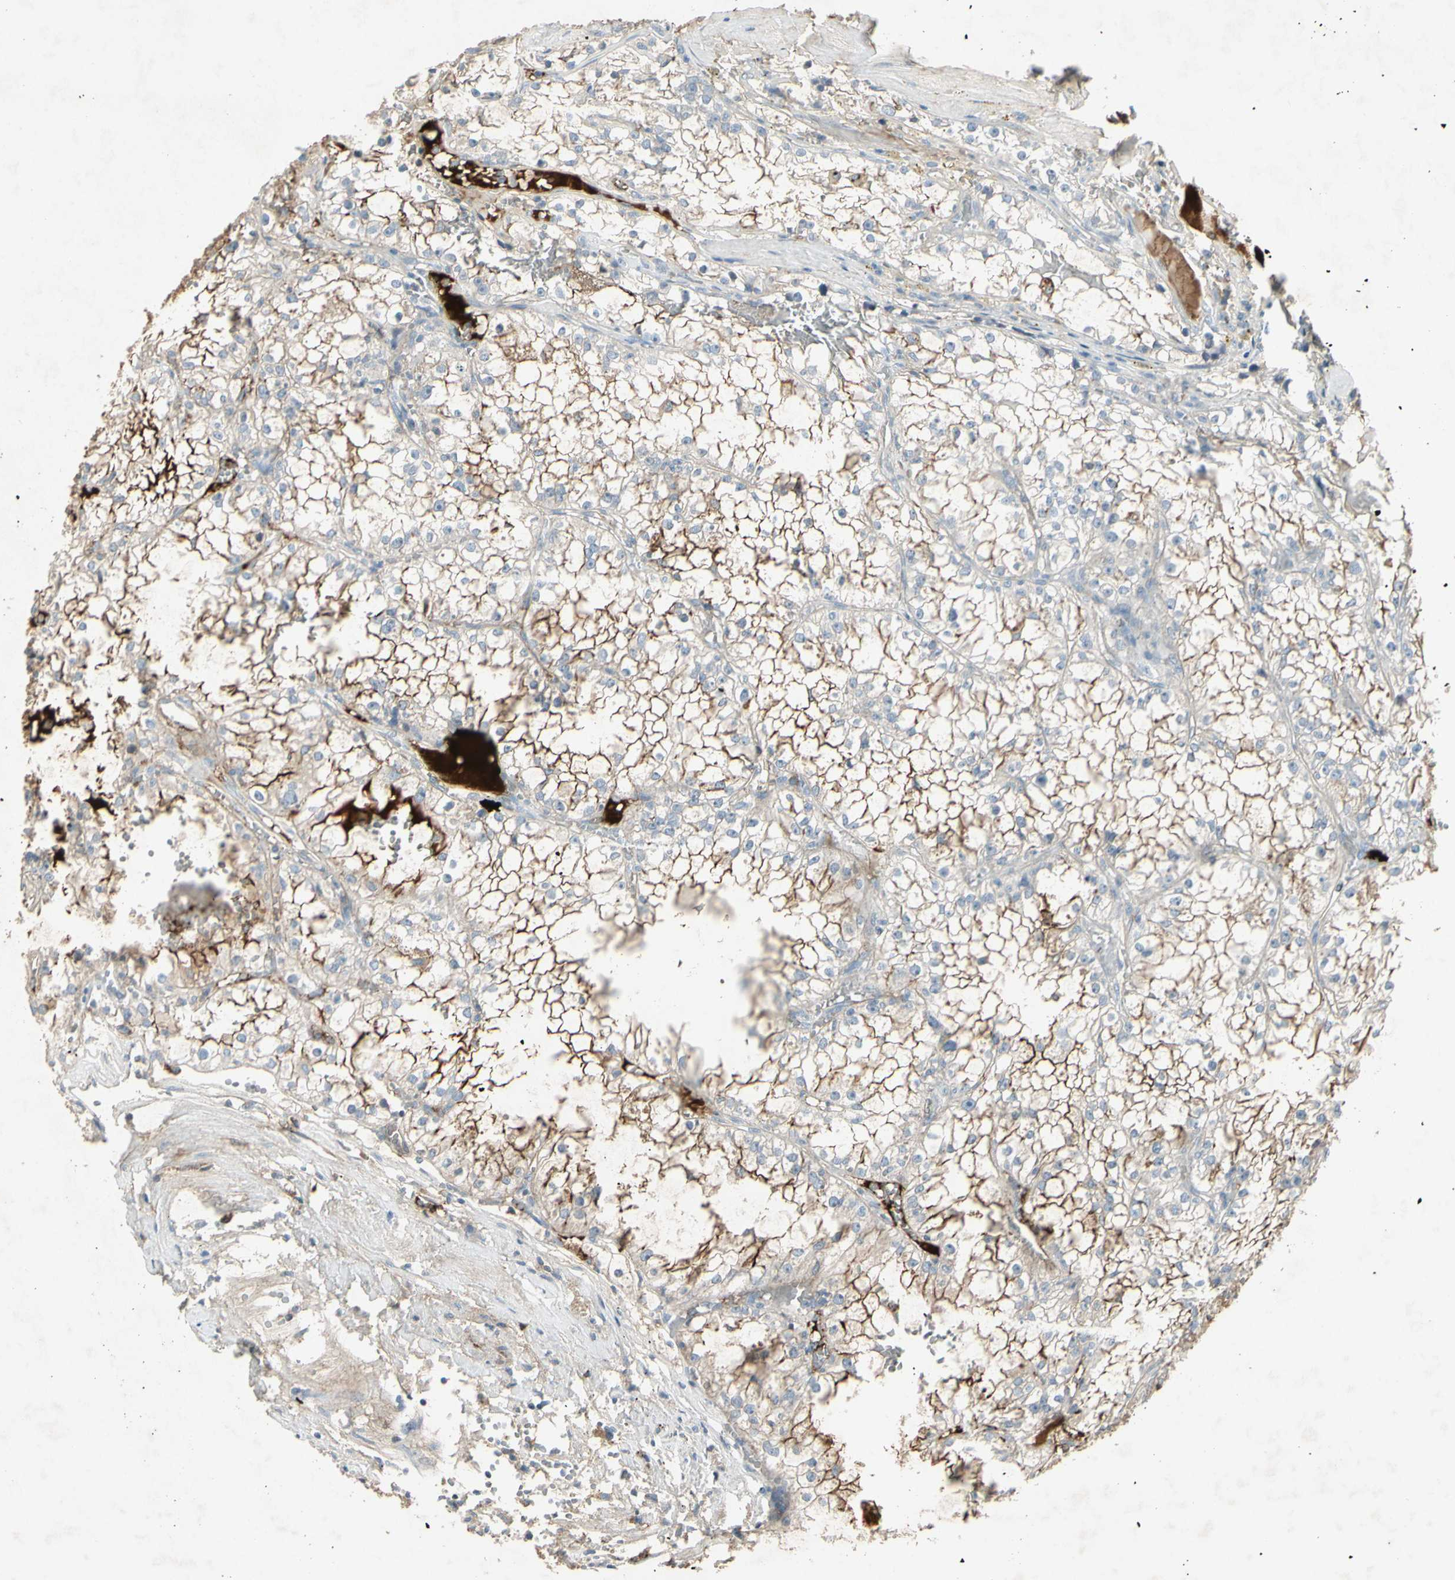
{"staining": {"intensity": "moderate", "quantity": "25%-75%", "location": "cytoplasmic/membranous"}, "tissue": "renal cancer", "cell_type": "Tumor cells", "image_type": "cancer", "snomed": [{"axis": "morphology", "description": "Adenocarcinoma, NOS"}, {"axis": "topography", "description": "Kidney"}], "caption": "A micrograph showing moderate cytoplasmic/membranous positivity in approximately 25%-75% of tumor cells in adenocarcinoma (renal), as visualized by brown immunohistochemical staining.", "gene": "IGHM", "patient": {"sex": "male", "age": 56}}